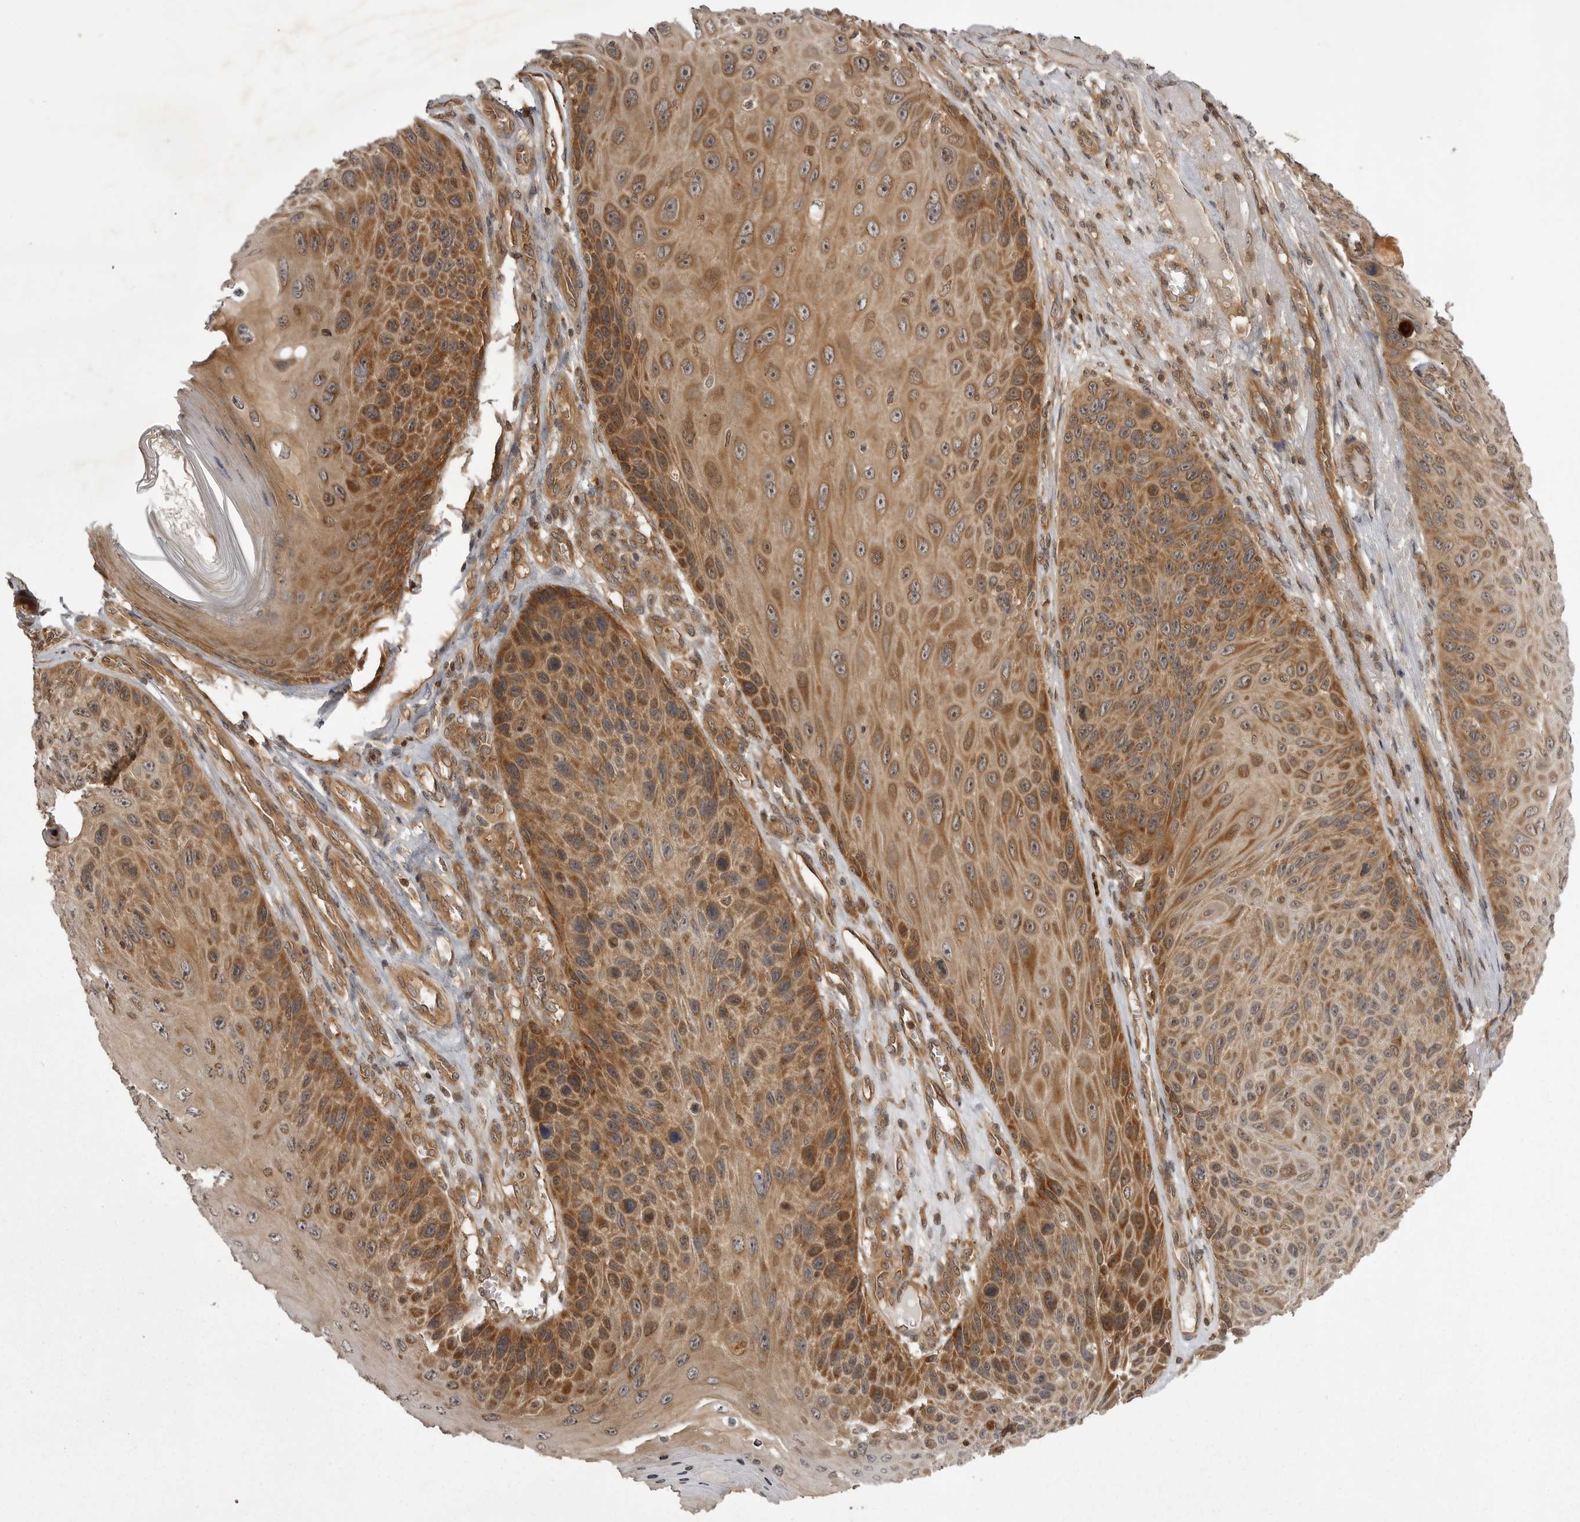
{"staining": {"intensity": "moderate", "quantity": ">75%", "location": "cytoplasmic/membranous"}, "tissue": "skin cancer", "cell_type": "Tumor cells", "image_type": "cancer", "snomed": [{"axis": "morphology", "description": "Squamous cell carcinoma, NOS"}, {"axis": "topography", "description": "Skin"}], "caption": "The histopathology image exhibits a brown stain indicating the presence of a protein in the cytoplasmic/membranous of tumor cells in skin cancer.", "gene": "STK24", "patient": {"sex": "female", "age": 88}}